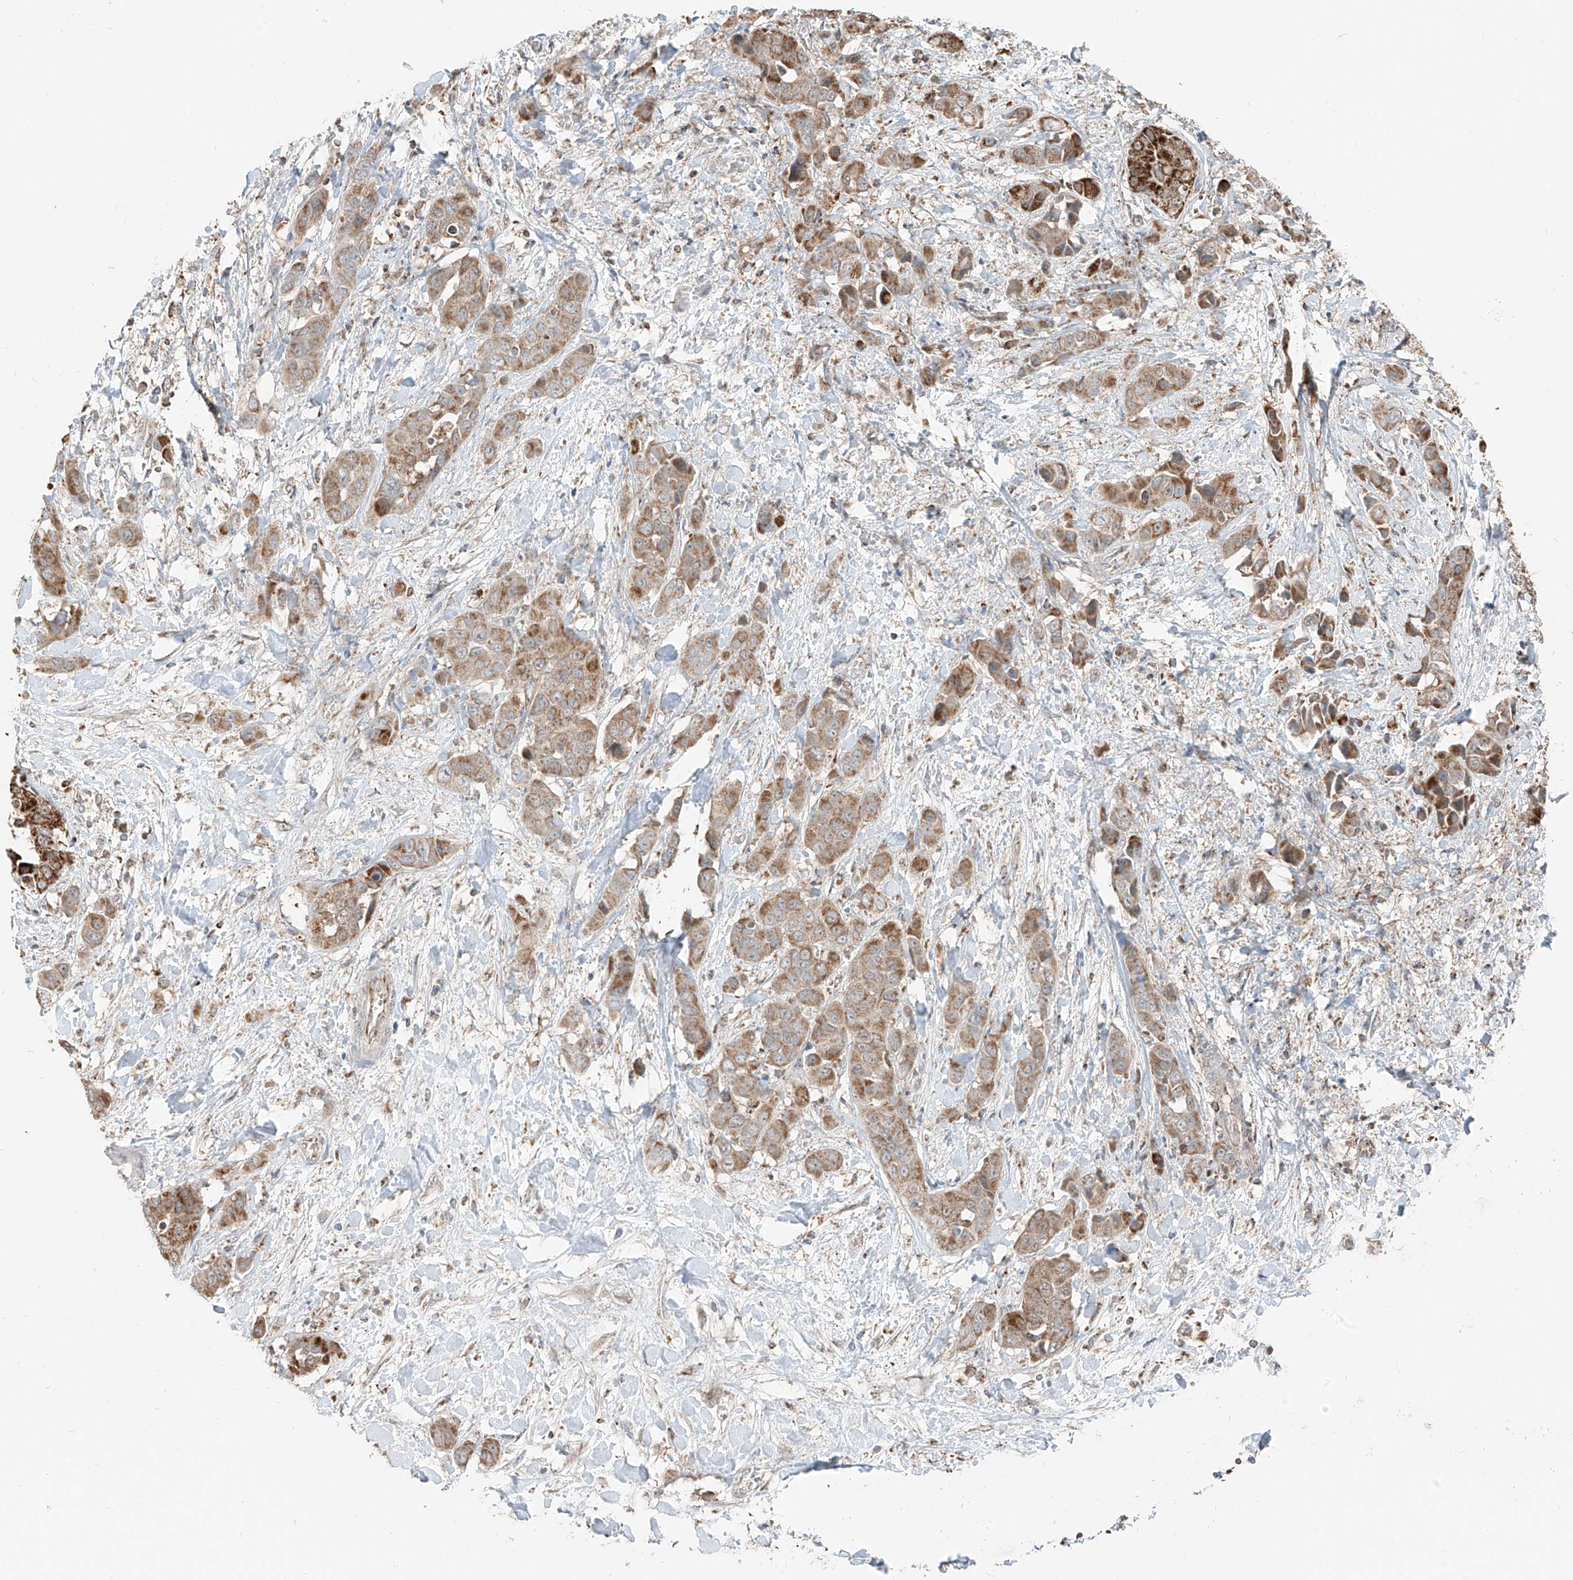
{"staining": {"intensity": "moderate", "quantity": ">75%", "location": "cytoplasmic/membranous"}, "tissue": "liver cancer", "cell_type": "Tumor cells", "image_type": "cancer", "snomed": [{"axis": "morphology", "description": "Cholangiocarcinoma"}, {"axis": "topography", "description": "Liver"}], "caption": "Cholangiocarcinoma (liver) stained with a brown dye demonstrates moderate cytoplasmic/membranous positive expression in approximately >75% of tumor cells.", "gene": "ETHE1", "patient": {"sex": "female", "age": 52}}